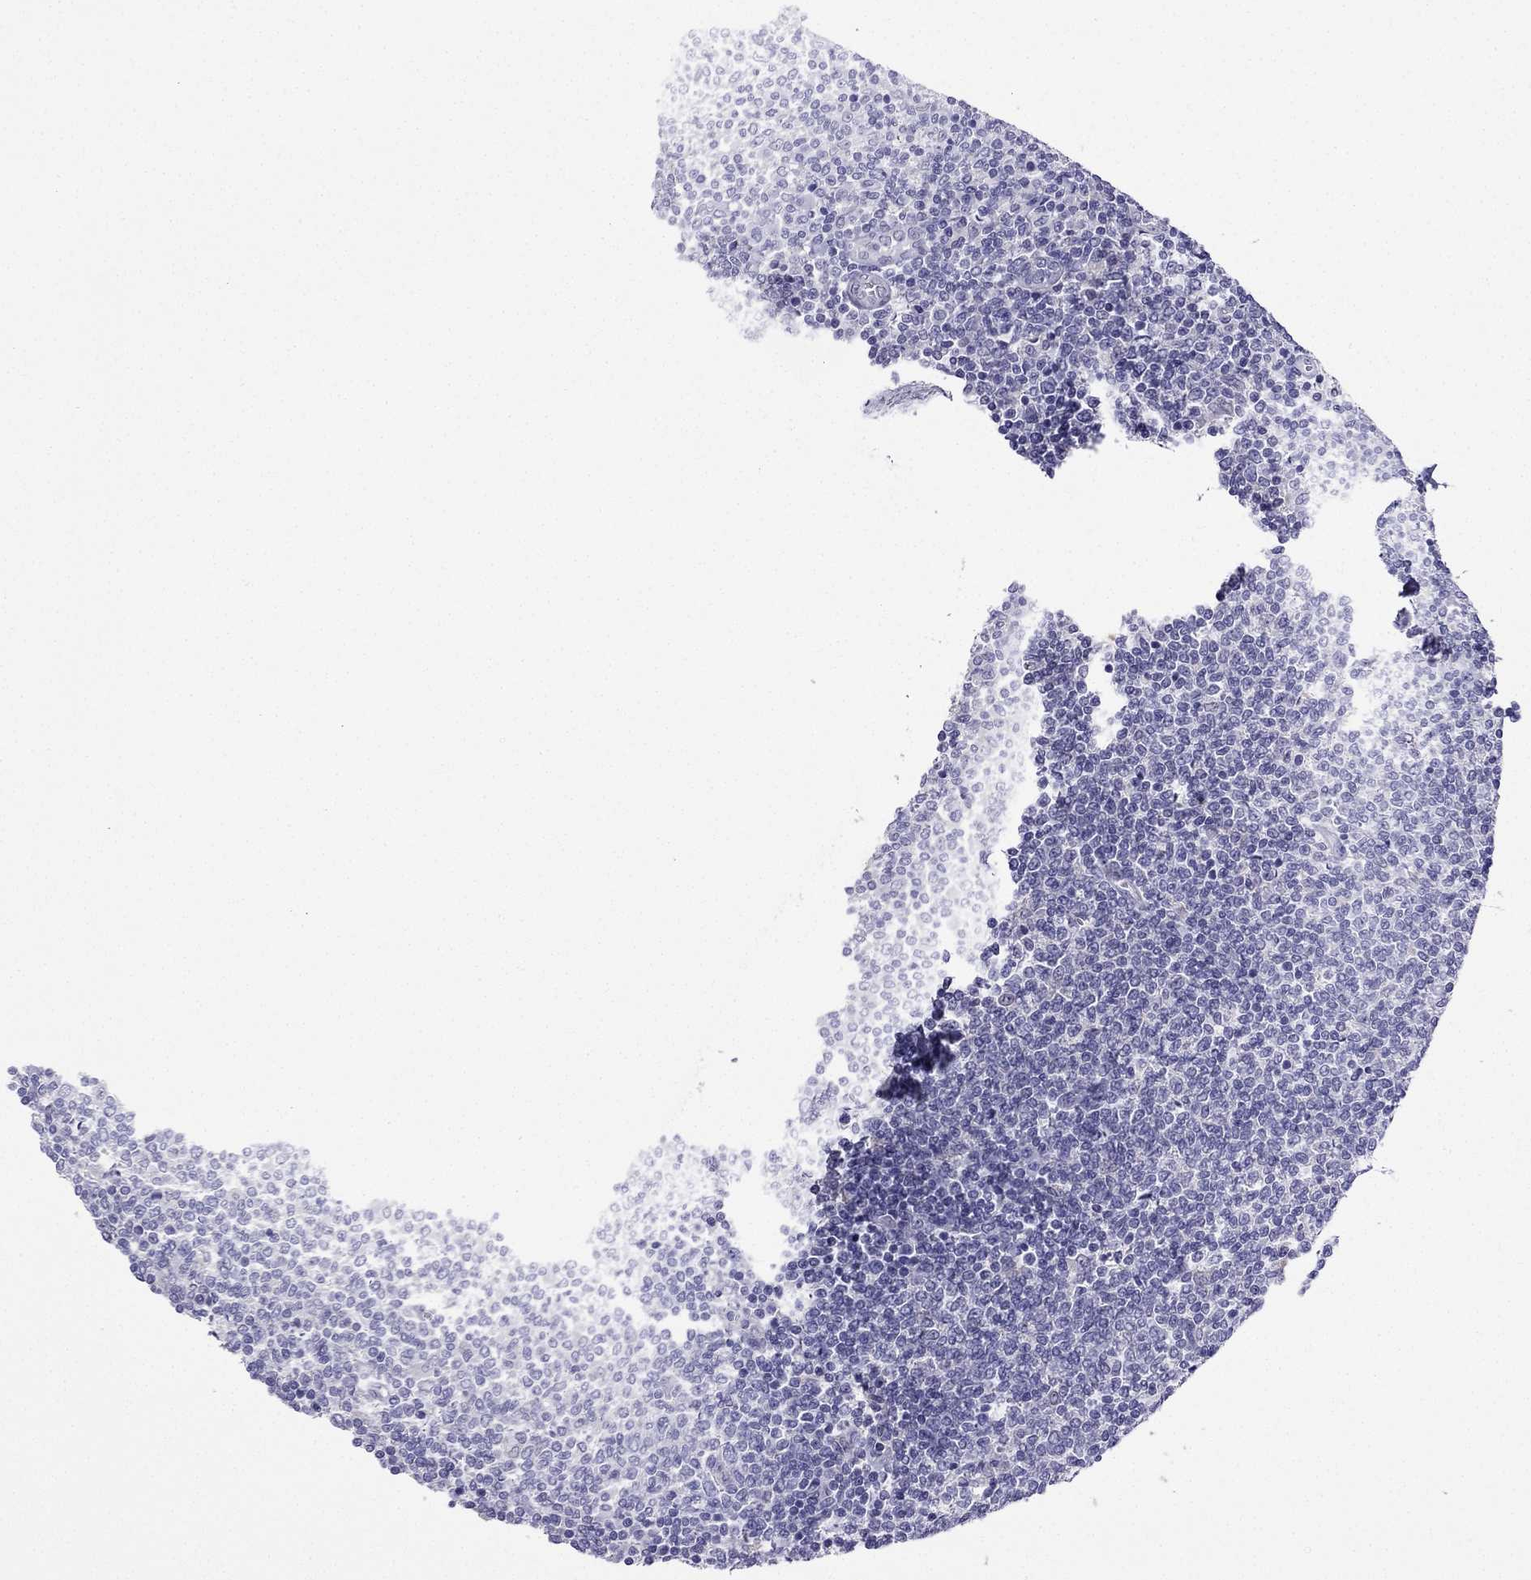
{"staining": {"intensity": "negative", "quantity": "none", "location": "none"}, "tissue": "lymphoma", "cell_type": "Tumor cells", "image_type": "cancer", "snomed": [{"axis": "morphology", "description": "Malignant lymphoma, non-Hodgkin's type, Low grade"}, {"axis": "topography", "description": "Lymph node"}], "caption": "Tumor cells show no significant staining in malignant lymphoma, non-Hodgkin's type (low-grade).", "gene": "KCNJ10", "patient": {"sex": "male", "age": 52}}